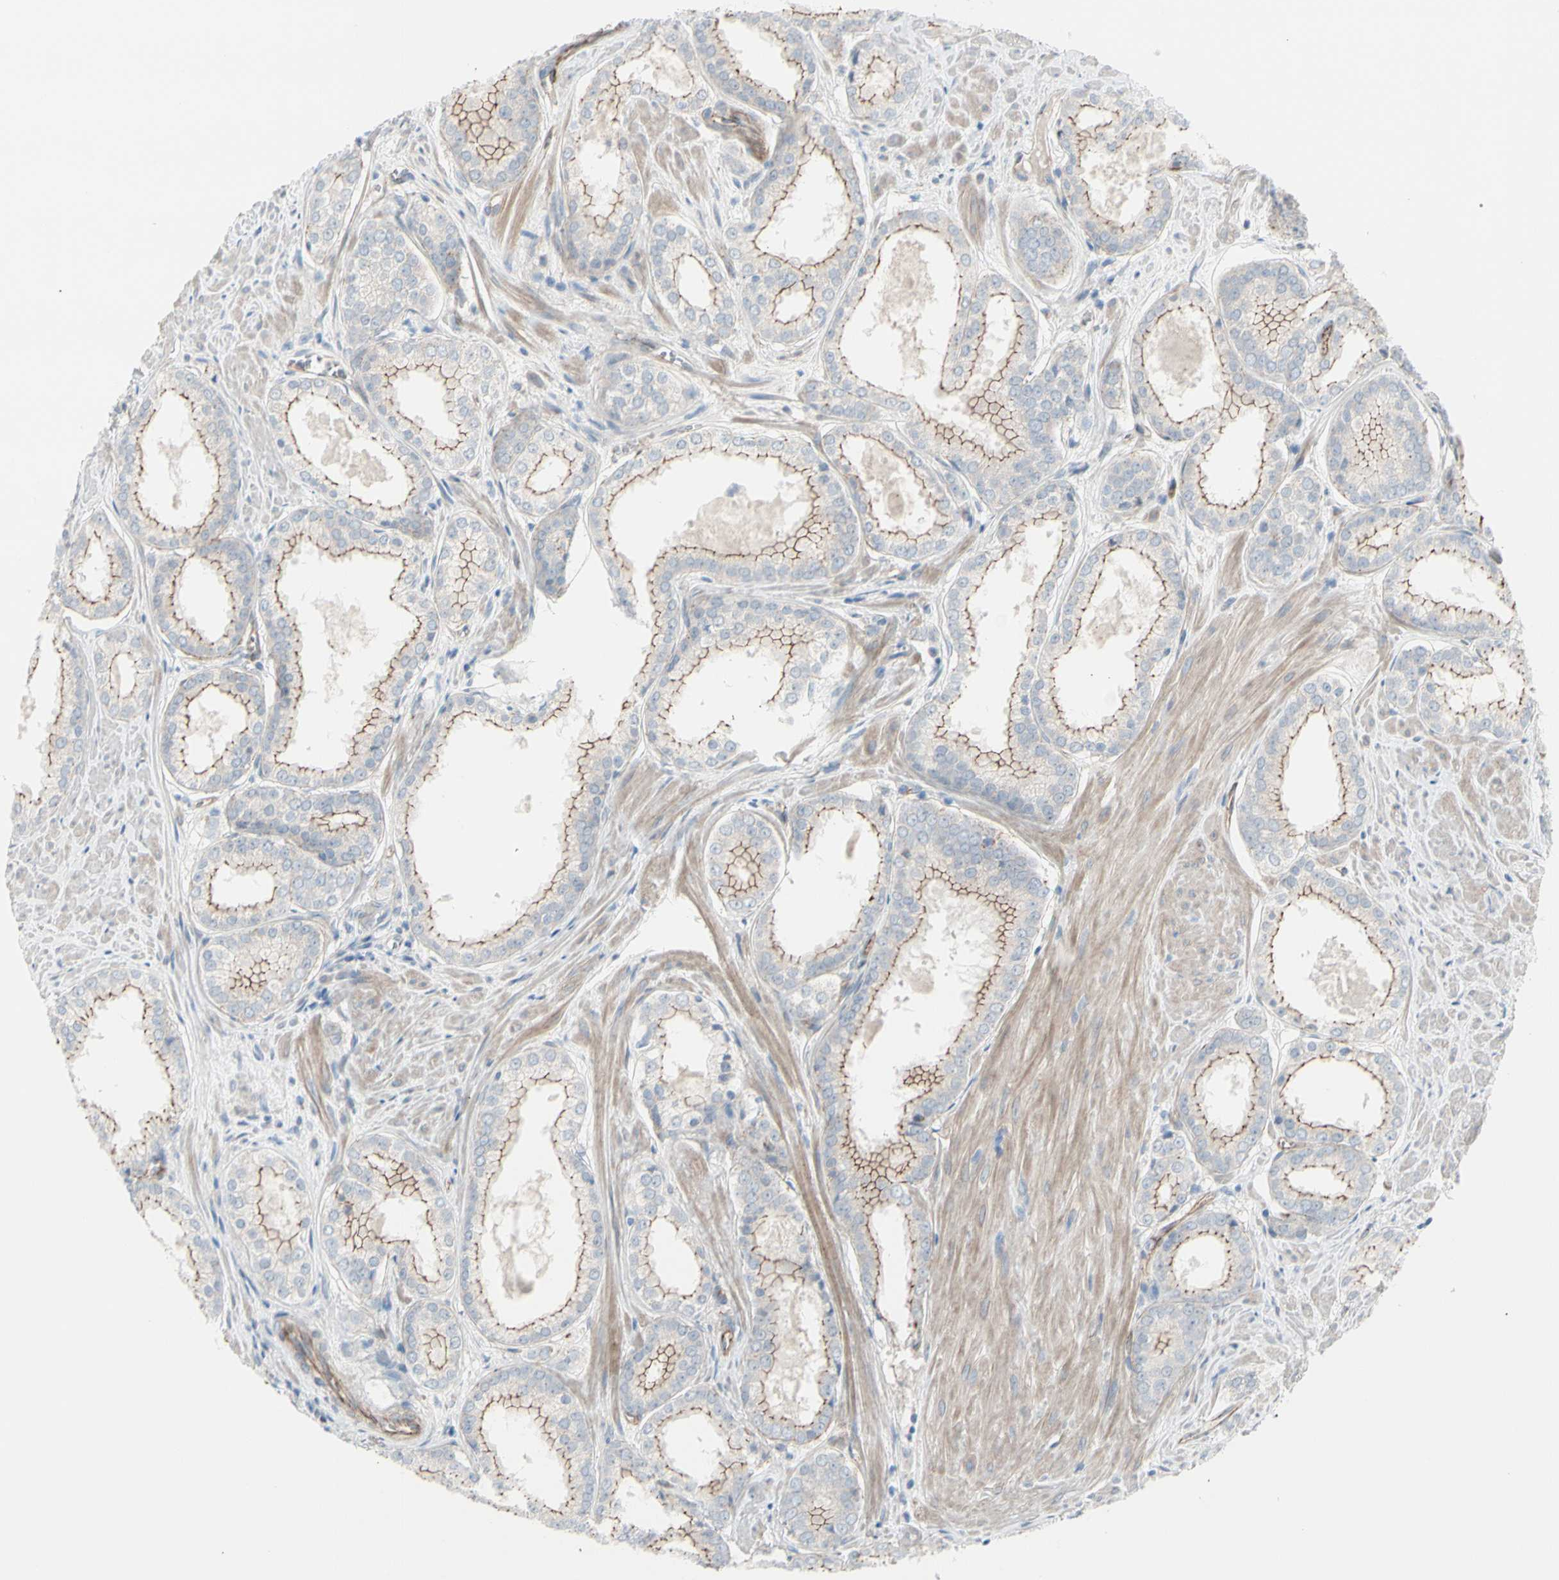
{"staining": {"intensity": "moderate", "quantity": "25%-75%", "location": "cytoplasmic/membranous"}, "tissue": "prostate cancer", "cell_type": "Tumor cells", "image_type": "cancer", "snomed": [{"axis": "morphology", "description": "Adenocarcinoma, Low grade"}, {"axis": "topography", "description": "Prostate"}], "caption": "Protein expression analysis of prostate low-grade adenocarcinoma displays moderate cytoplasmic/membranous staining in about 25%-75% of tumor cells. The staining is performed using DAB (3,3'-diaminobenzidine) brown chromogen to label protein expression. The nuclei are counter-stained blue using hematoxylin.", "gene": "TJP1", "patient": {"sex": "male", "age": 64}}